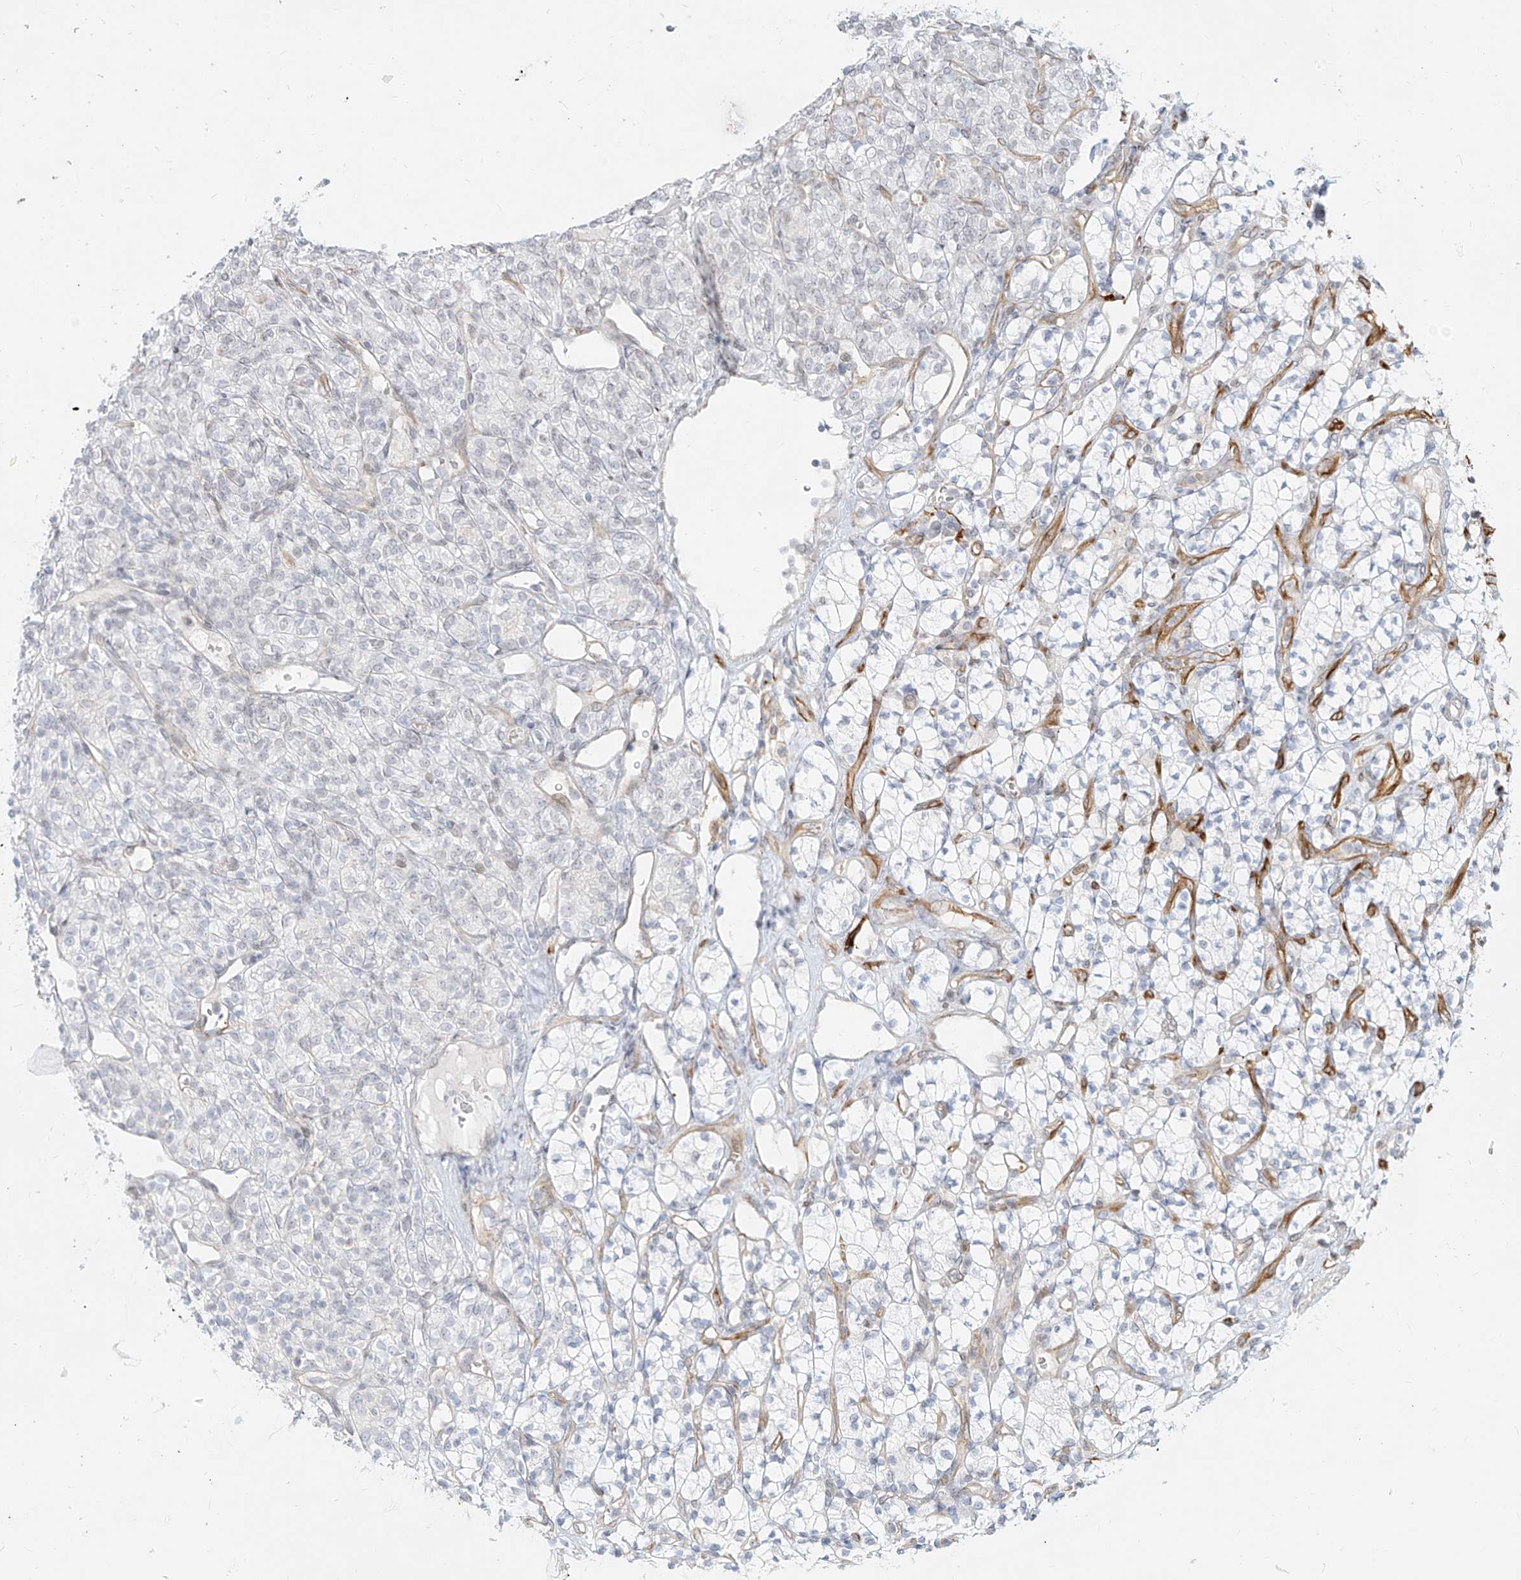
{"staining": {"intensity": "negative", "quantity": "none", "location": "none"}, "tissue": "renal cancer", "cell_type": "Tumor cells", "image_type": "cancer", "snomed": [{"axis": "morphology", "description": "Adenocarcinoma, NOS"}, {"axis": "topography", "description": "Kidney"}], "caption": "Tumor cells show no significant protein positivity in adenocarcinoma (renal).", "gene": "NHSL1", "patient": {"sex": "male", "age": 77}}